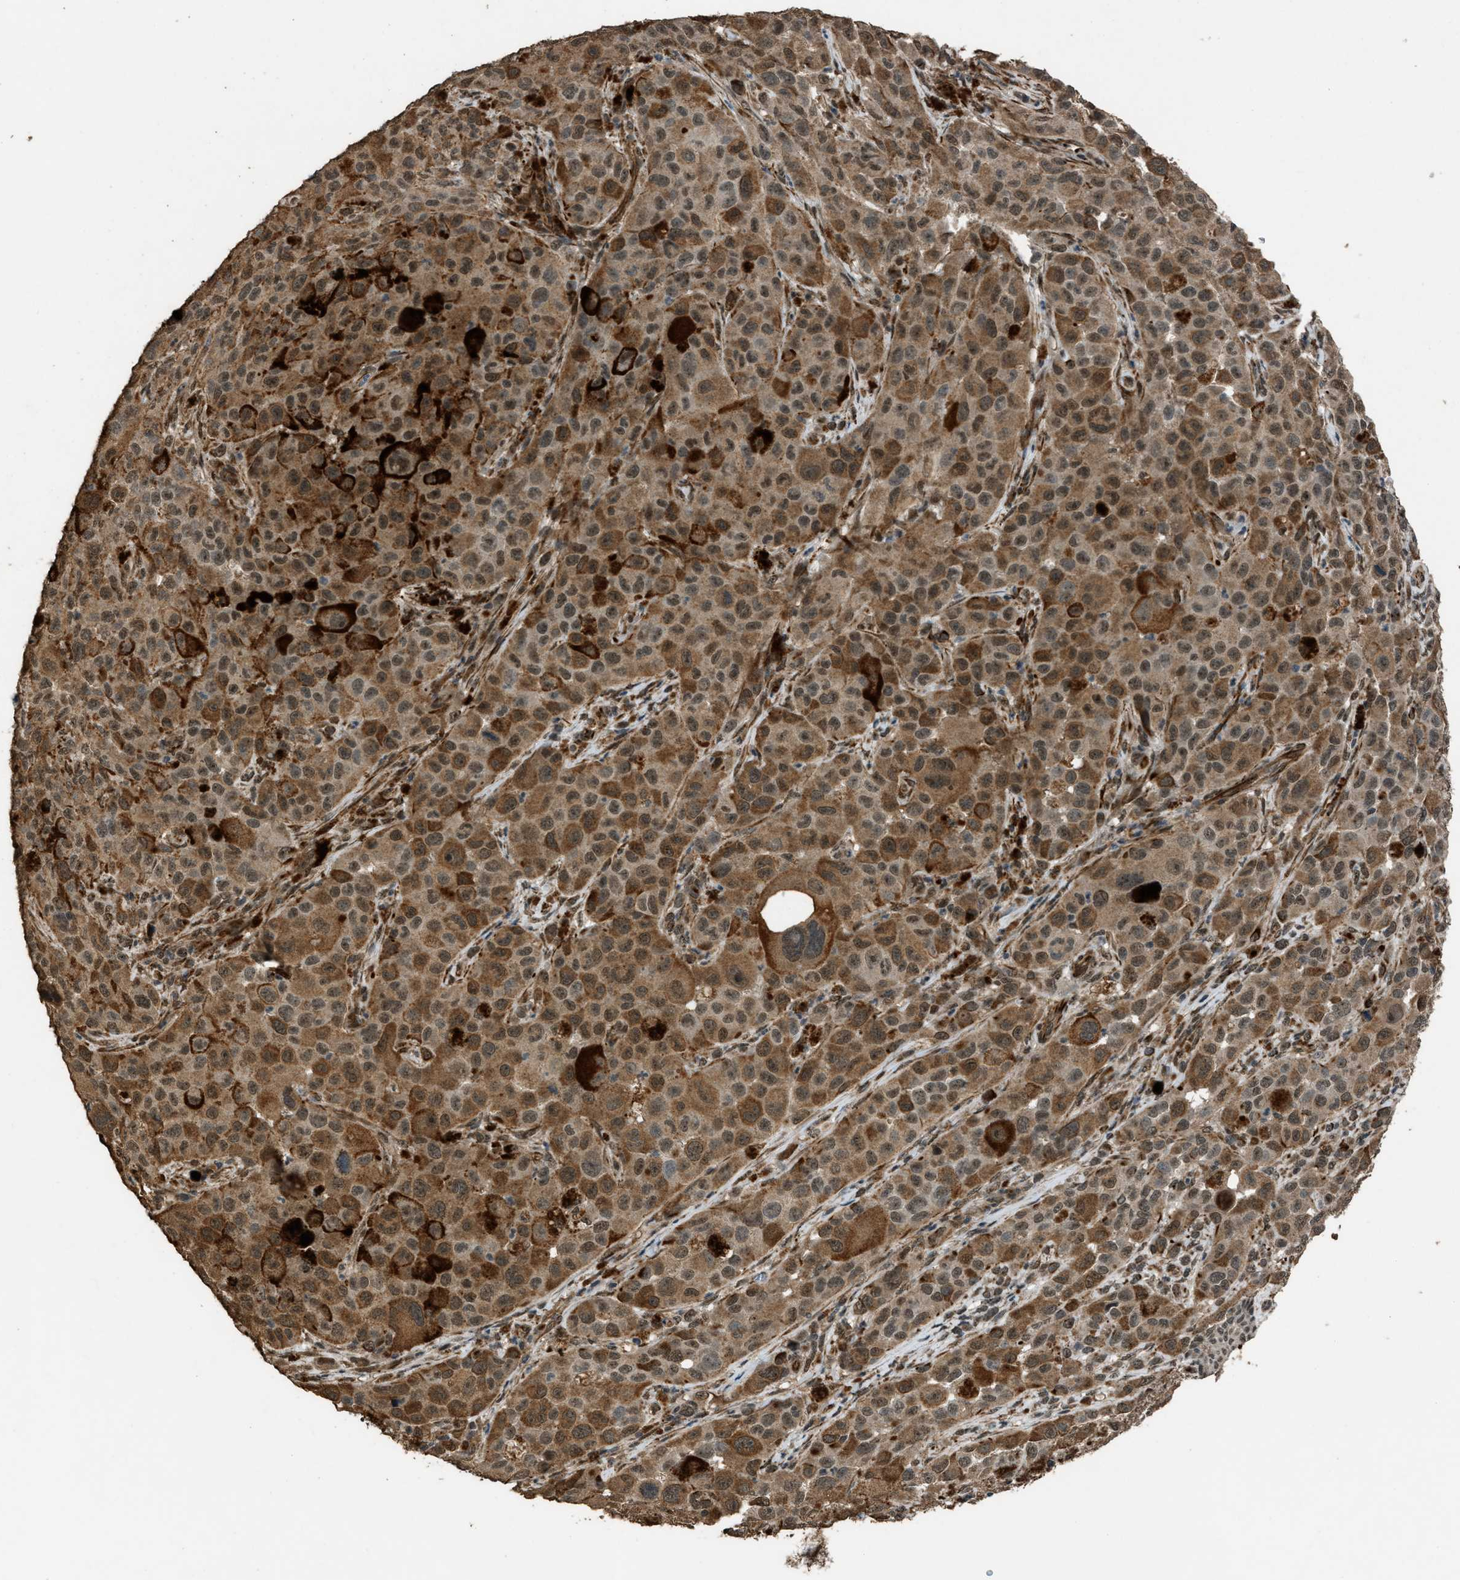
{"staining": {"intensity": "moderate", "quantity": ">75%", "location": "cytoplasmic/membranous,nuclear"}, "tissue": "melanoma", "cell_type": "Tumor cells", "image_type": "cancer", "snomed": [{"axis": "morphology", "description": "Malignant melanoma, NOS"}, {"axis": "topography", "description": "Skin"}], "caption": "Immunohistochemical staining of melanoma displays medium levels of moderate cytoplasmic/membranous and nuclear expression in approximately >75% of tumor cells. The staining was performed using DAB, with brown indicating positive protein expression. Nuclei are stained blue with hematoxylin.", "gene": "SERTAD2", "patient": {"sex": "male", "age": 96}}